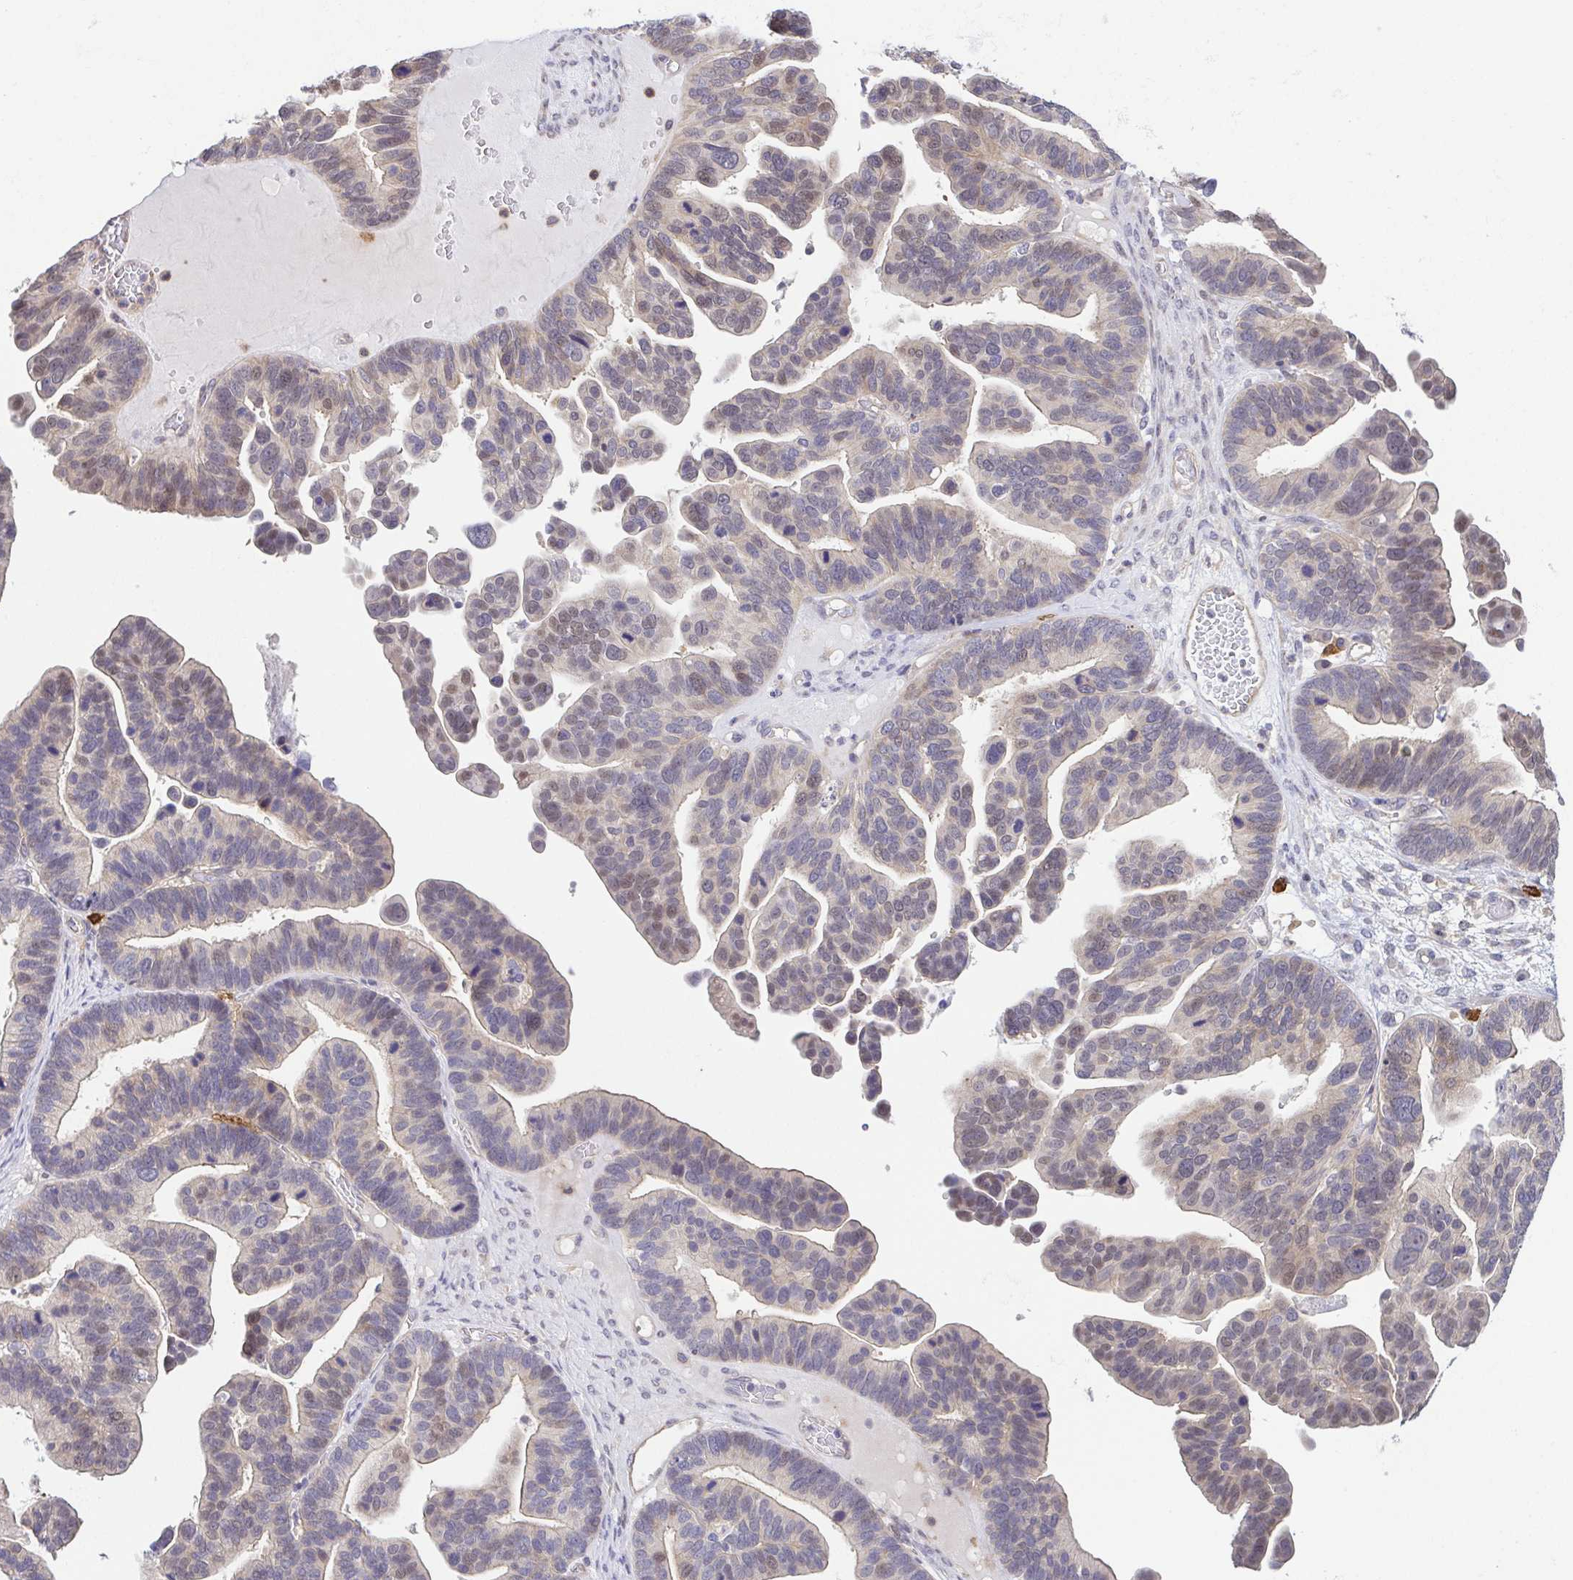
{"staining": {"intensity": "weak", "quantity": "<25%", "location": "nuclear"}, "tissue": "ovarian cancer", "cell_type": "Tumor cells", "image_type": "cancer", "snomed": [{"axis": "morphology", "description": "Cystadenocarcinoma, serous, NOS"}, {"axis": "topography", "description": "Ovary"}], "caption": "The histopathology image shows no significant expression in tumor cells of ovarian cancer.", "gene": "PREPL", "patient": {"sex": "female", "age": 56}}